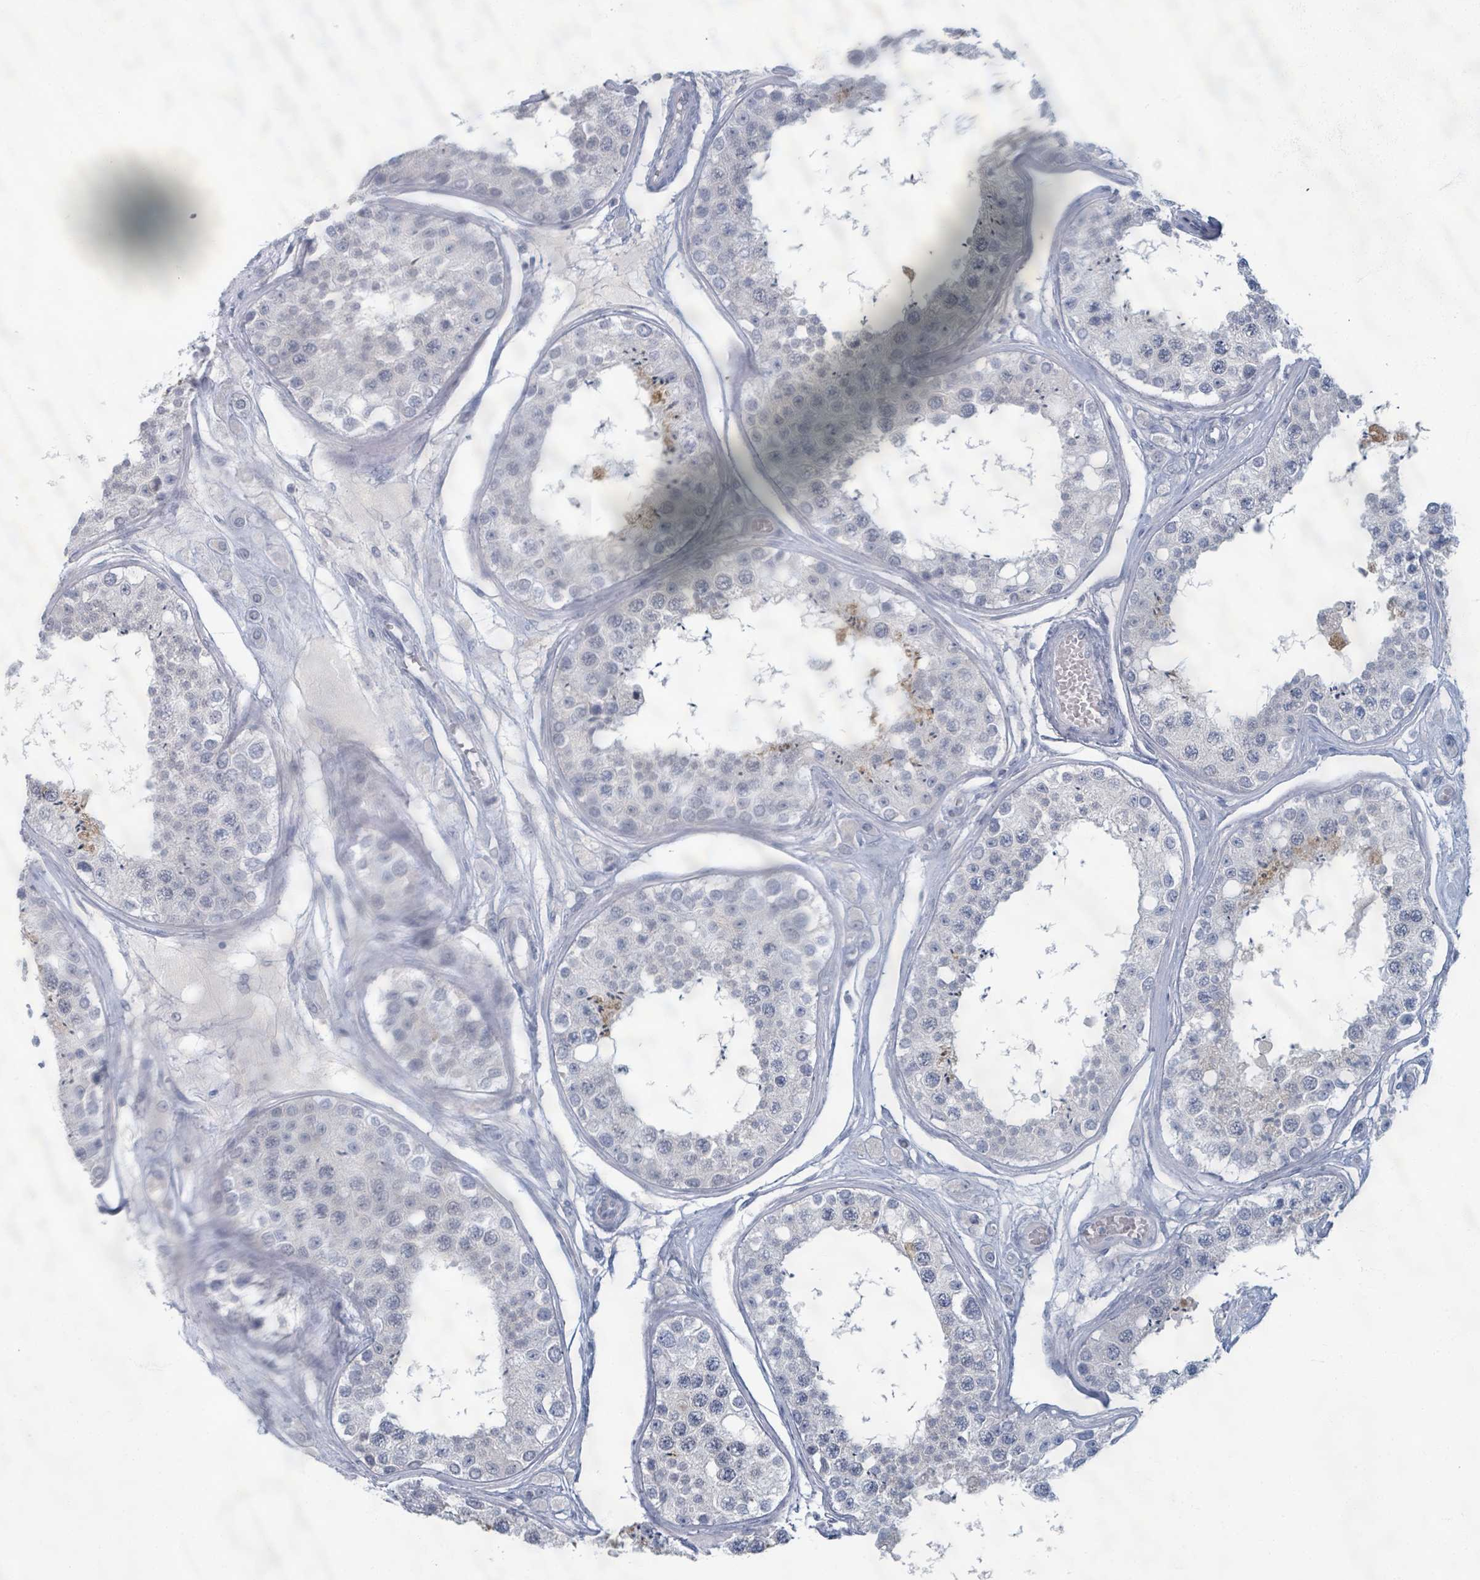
{"staining": {"intensity": "weak", "quantity": "<25%", "location": "cytoplasmic/membranous"}, "tissue": "testis", "cell_type": "Cells in seminiferous ducts", "image_type": "normal", "snomed": [{"axis": "morphology", "description": "Normal tissue, NOS"}, {"axis": "topography", "description": "Testis"}], "caption": "Cells in seminiferous ducts are negative for brown protein staining in normal testis. (Brightfield microscopy of DAB IHC at high magnification).", "gene": "WNT11", "patient": {"sex": "male", "age": 25}}